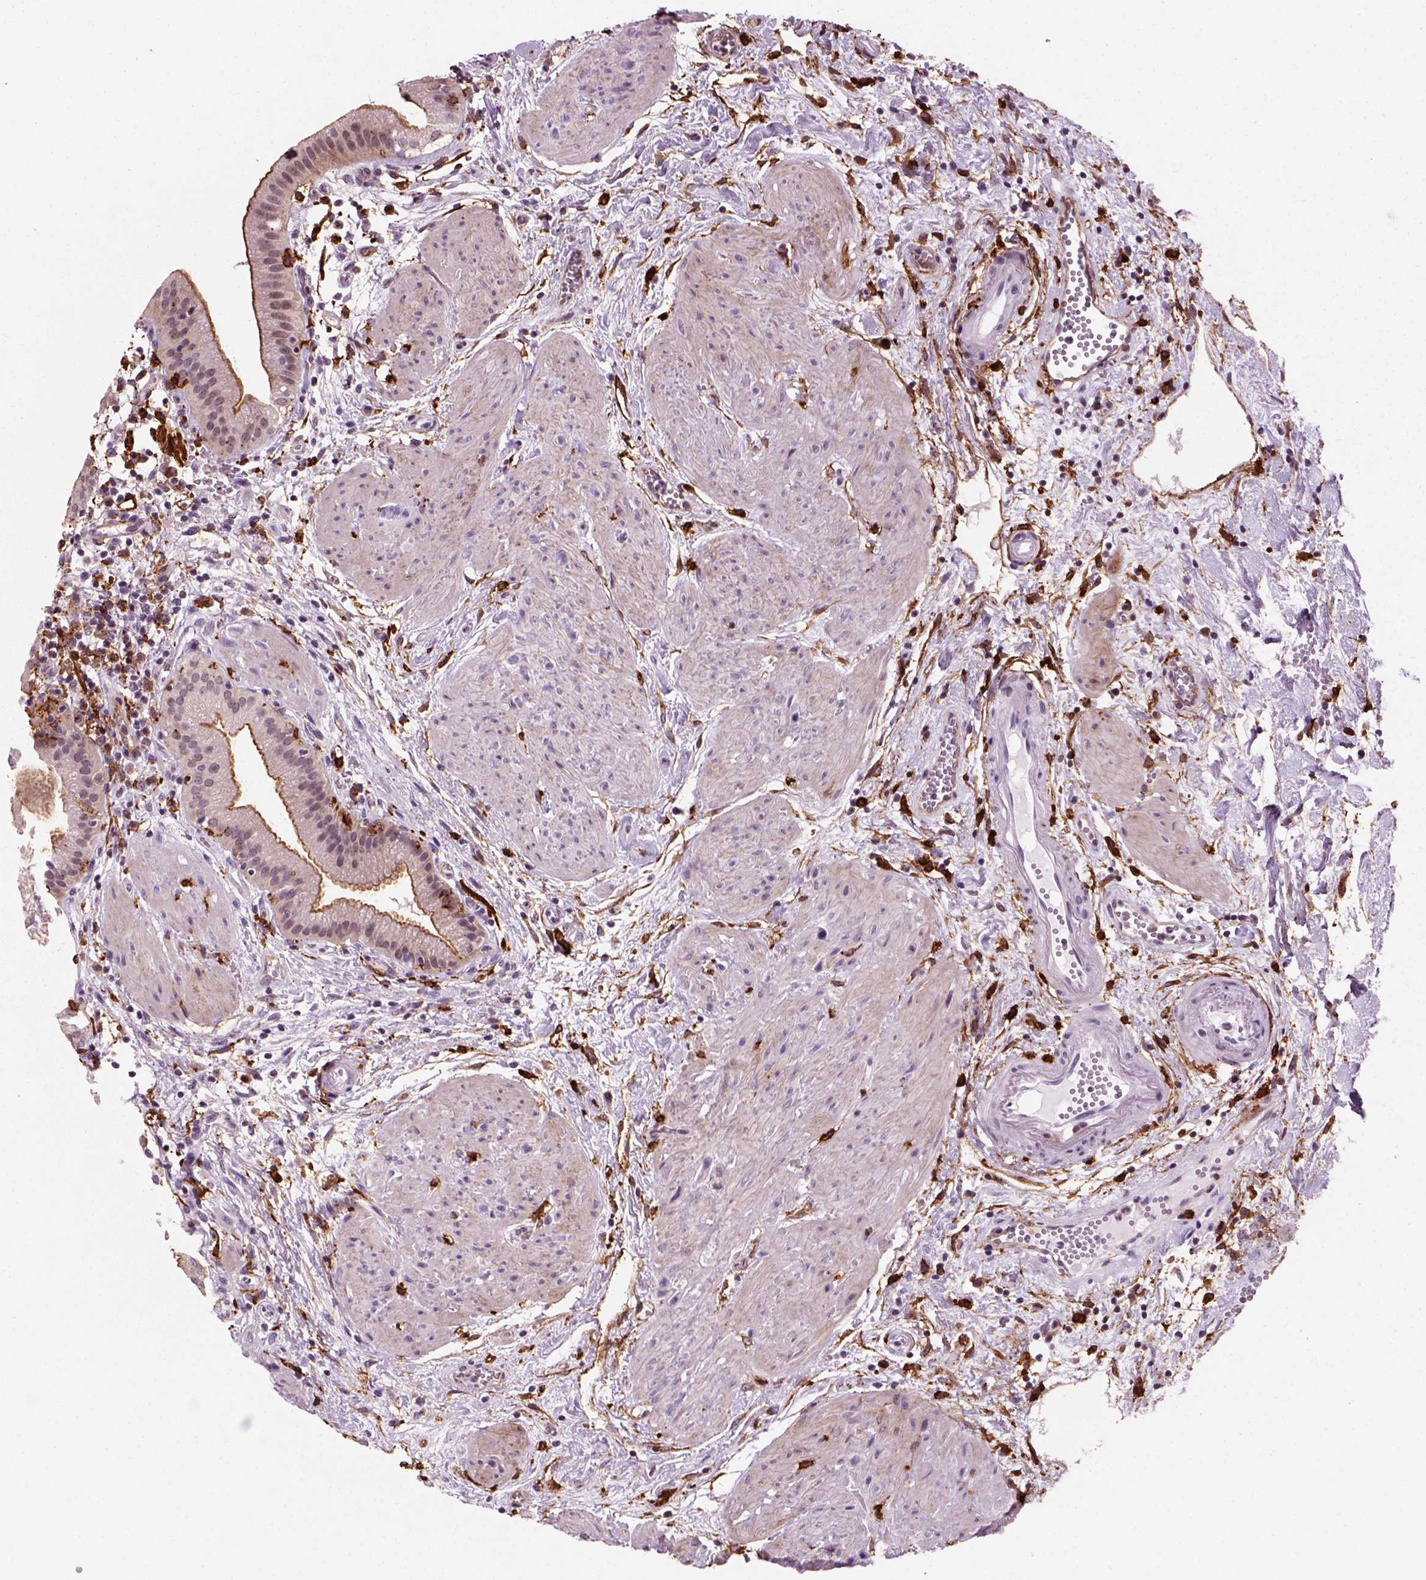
{"staining": {"intensity": "moderate", "quantity": ">75%", "location": "cytoplasmic/membranous"}, "tissue": "gallbladder", "cell_type": "Glandular cells", "image_type": "normal", "snomed": [{"axis": "morphology", "description": "Normal tissue, NOS"}, {"axis": "topography", "description": "Gallbladder"}], "caption": "Unremarkable gallbladder was stained to show a protein in brown. There is medium levels of moderate cytoplasmic/membranous positivity in about >75% of glandular cells. (Brightfield microscopy of DAB IHC at high magnification).", "gene": "MARCKS", "patient": {"sex": "female", "age": 65}}